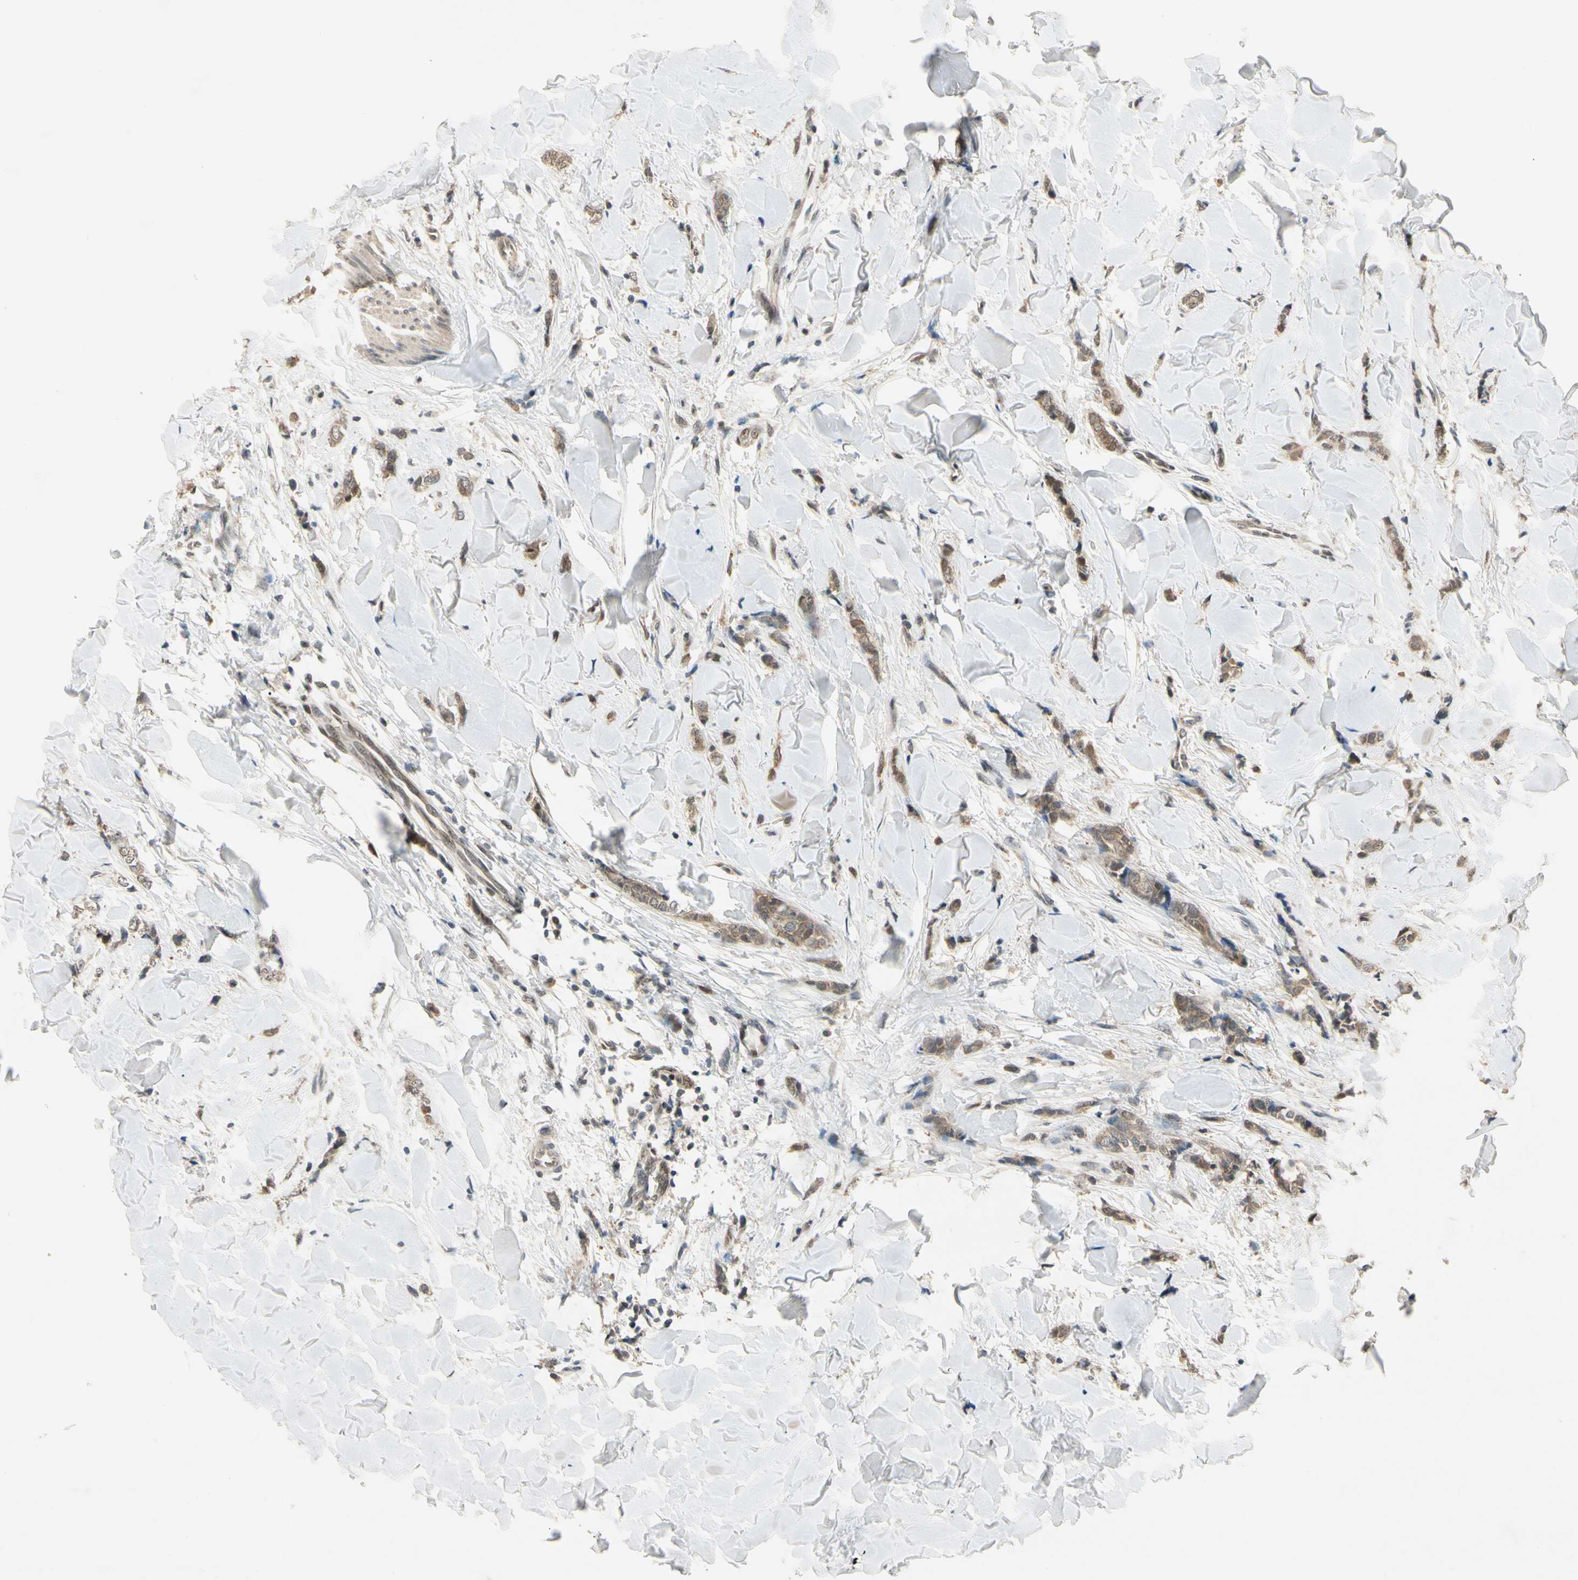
{"staining": {"intensity": "moderate", "quantity": ">75%", "location": "cytoplasmic/membranous"}, "tissue": "breast cancer", "cell_type": "Tumor cells", "image_type": "cancer", "snomed": [{"axis": "morphology", "description": "Lobular carcinoma"}, {"axis": "topography", "description": "Skin"}, {"axis": "topography", "description": "Breast"}], "caption": "This is a micrograph of immunohistochemistry (IHC) staining of breast lobular carcinoma, which shows moderate positivity in the cytoplasmic/membranous of tumor cells.", "gene": "RIOX2", "patient": {"sex": "female", "age": 46}}